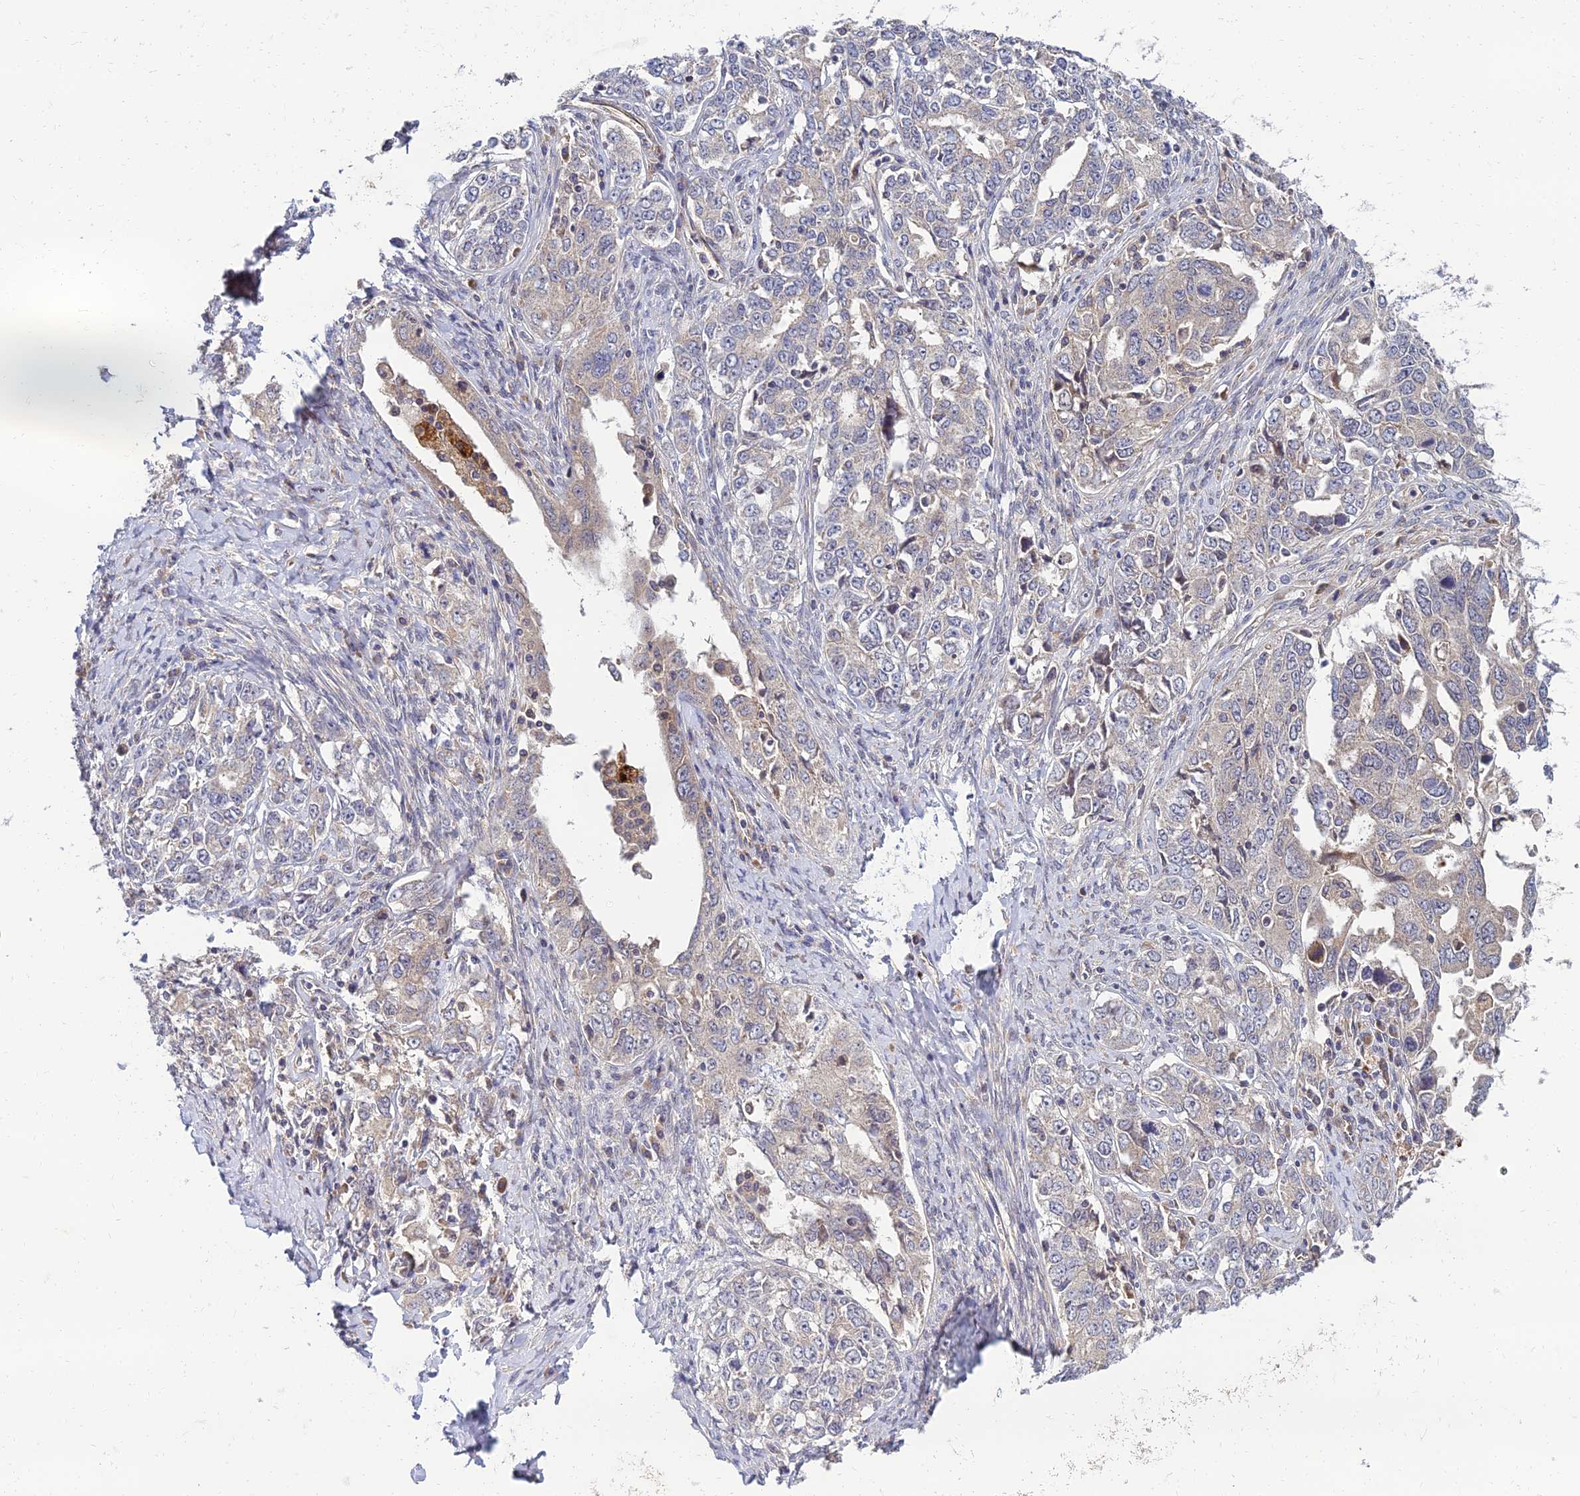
{"staining": {"intensity": "weak", "quantity": "<25%", "location": "cytoplasmic/membranous"}, "tissue": "ovarian cancer", "cell_type": "Tumor cells", "image_type": "cancer", "snomed": [{"axis": "morphology", "description": "Carcinoma, endometroid"}, {"axis": "topography", "description": "Ovary"}], "caption": "A high-resolution image shows immunohistochemistry (IHC) staining of endometroid carcinoma (ovarian), which demonstrates no significant positivity in tumor cells. Nuclei are stained in blue.", "gene": "NPY", "patient": {"sex": "female", "age": 62}}